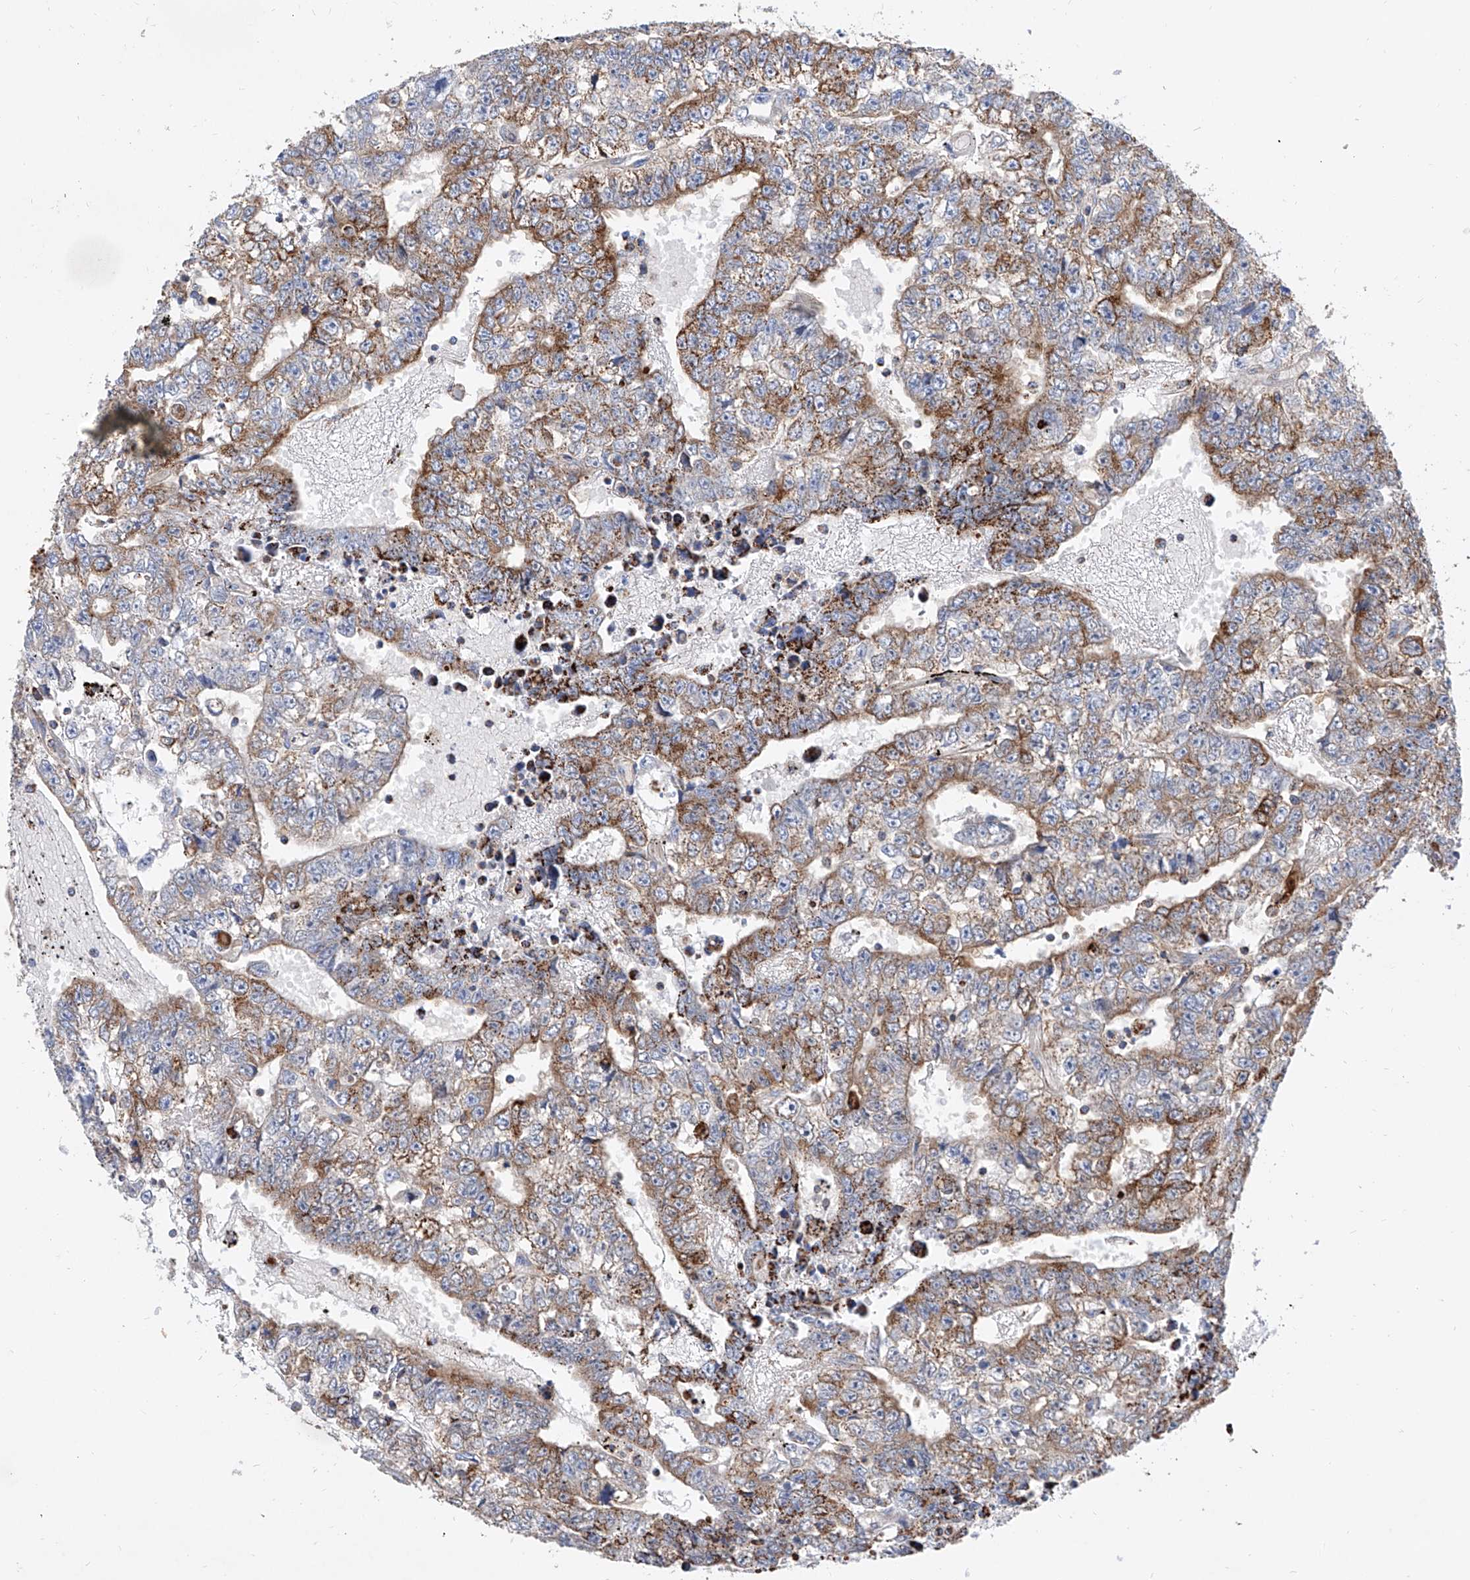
{"staining": {"intensity": "moderate", "quantity": ">75%", "location": "cytoplasmic/membranous"}, "tissue": "testis cancer", "cell_type": "Tumor cells", "image_type": "cancer", "snomed": [{"axis": "morphology", "description": "Carcinoma, Embryonal, NOS"}, {"axis": "topography", "description": "Testis"}], "caption": "Immunohistochemical staining of human testis cancer (embryonal carcinoma) shows medium levels of moderate cytoplasmic/membranous protein positivity in about >75% of tumor cells.", "gene": "CPNE5", "patient": {"sex": "male", "age": 25}}